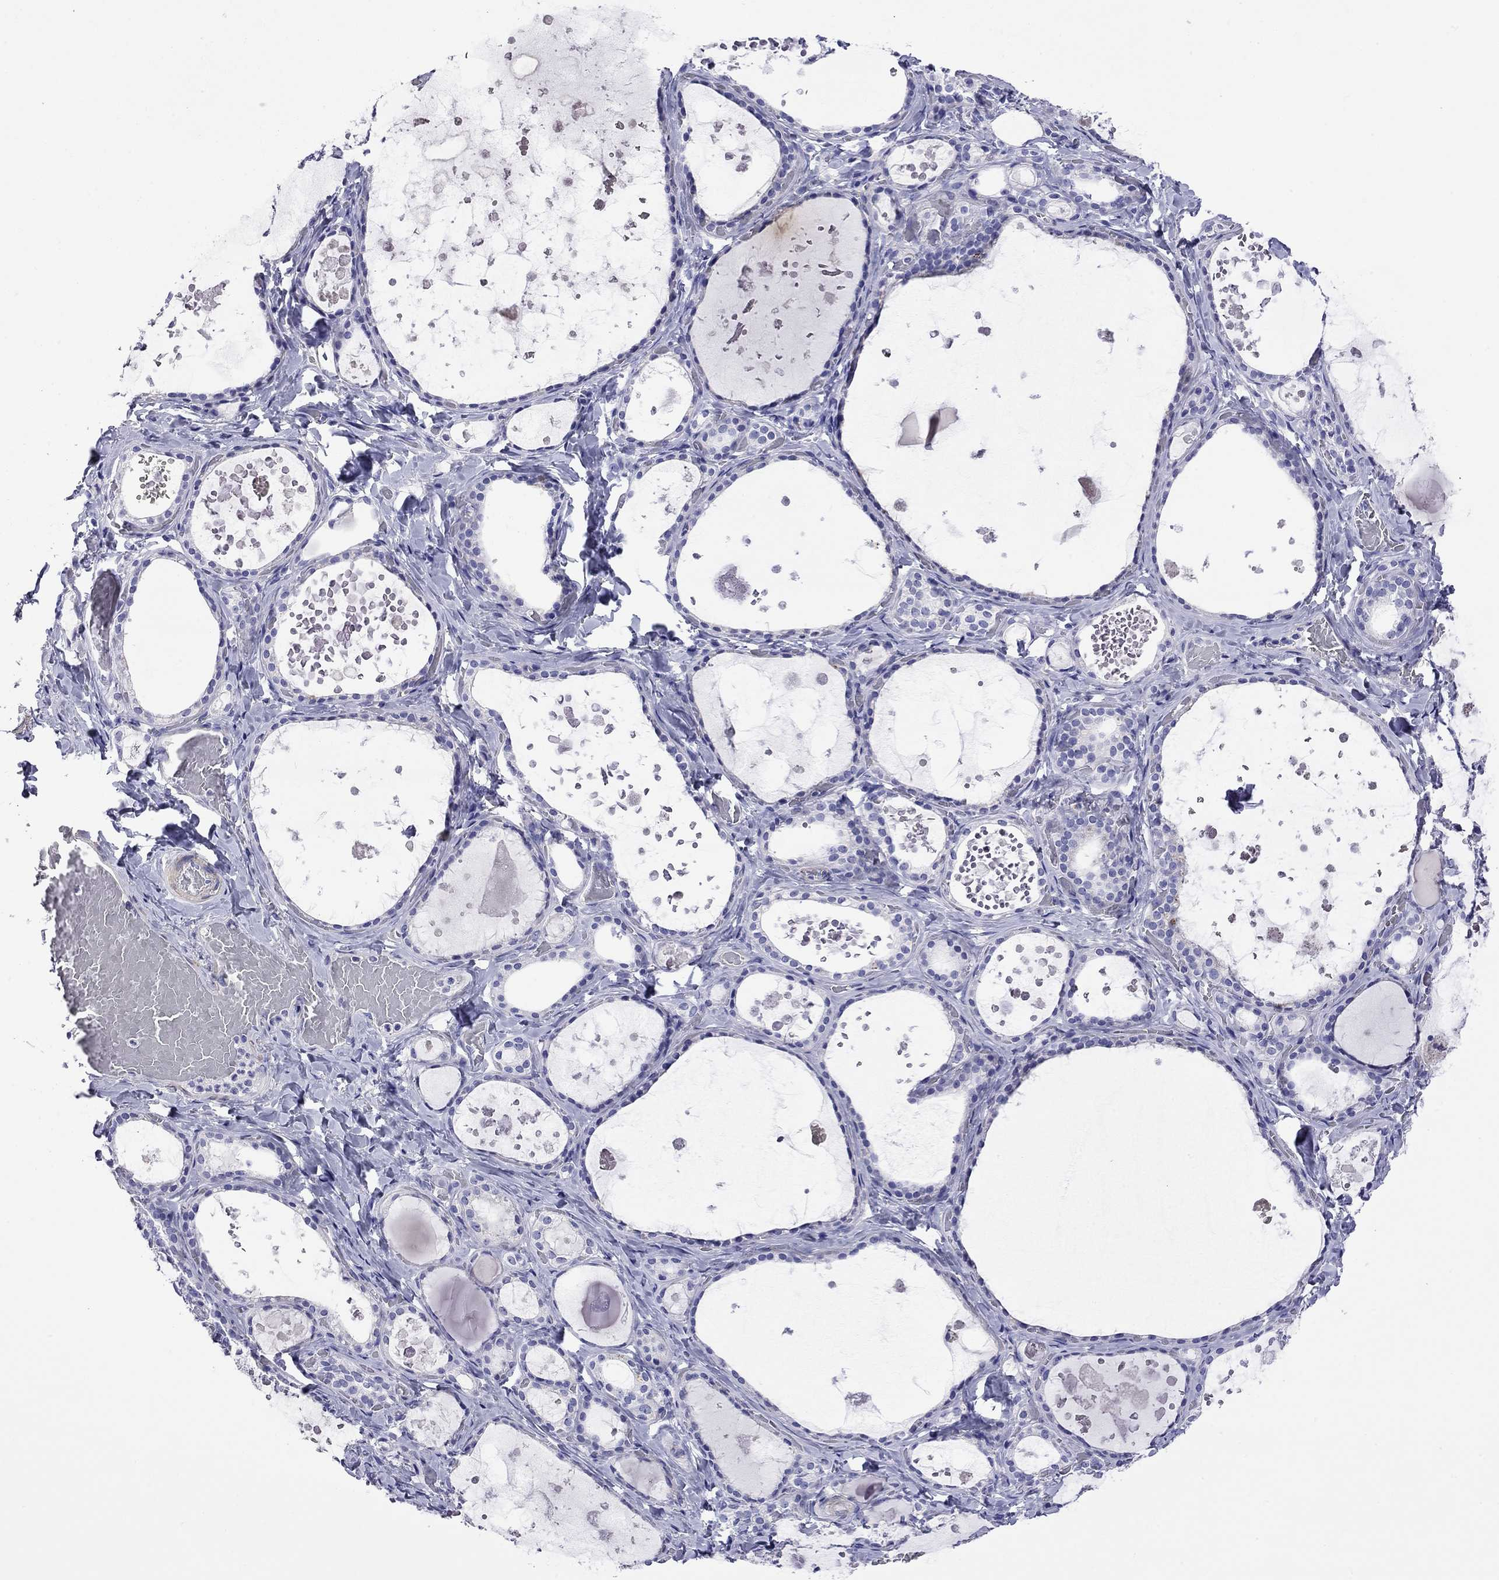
{"staining": {"intensity": "negative", "quantity": "none", "location": "none"}, "tissue": "thyroid gland", "cell_type": "Glandular cells", "image_type": "normal", "snomed": [{"axis": "morphology", "description": "Normal tissue, NOS"}, {"axis": "topography", "description": "Thyroid gland"}], "caption": "Image shows no protein positivity in glandular cells of benign thyroid gland. (Brightfield microscopy of DAB immunohistochemistry at high magnification).", "gene": "KIAA2012", "patient": {"sex": "female", "age": 56}}